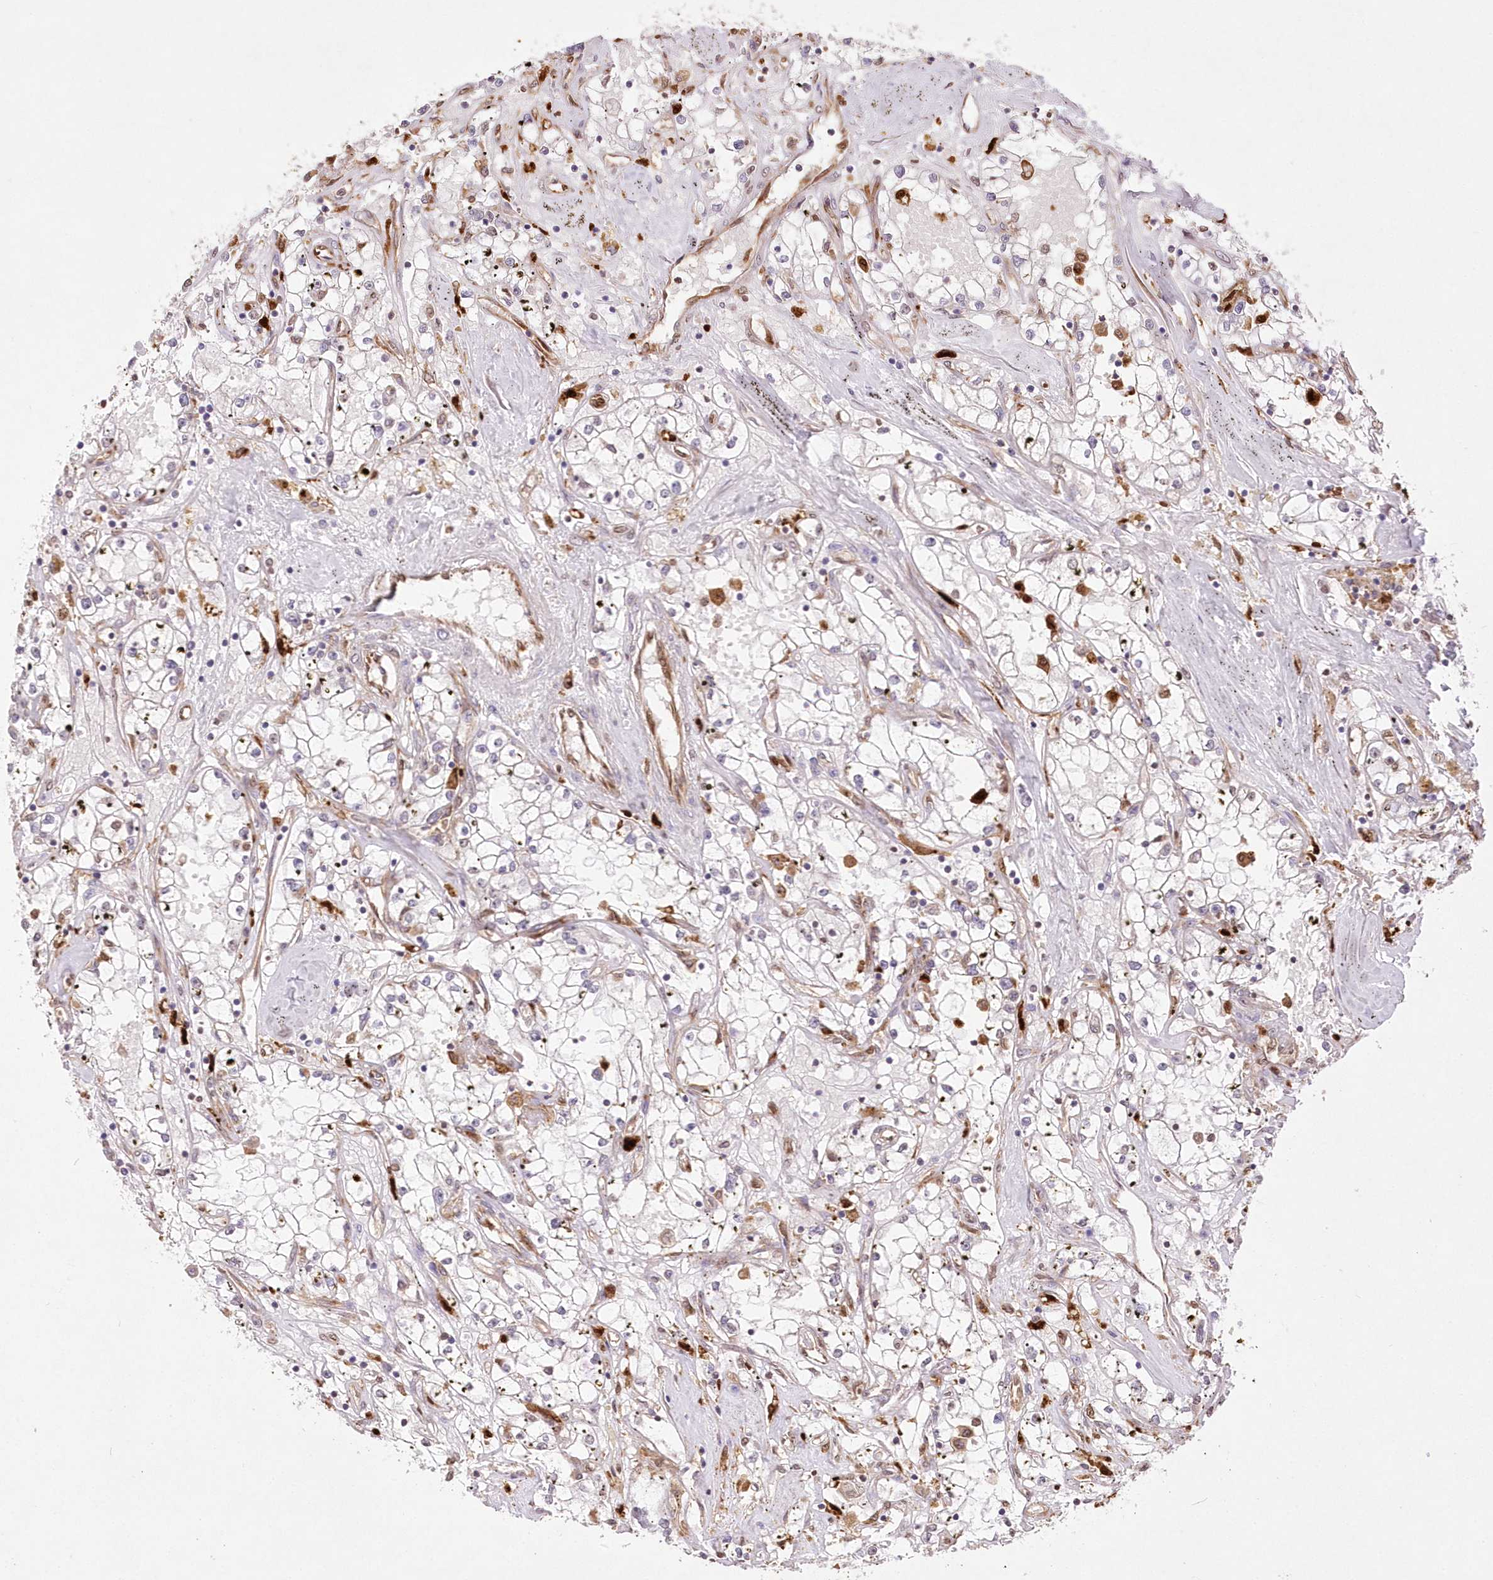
{"staining": {"intensity": "negative", "quantity": "none", "location": "none"}, "tissue": "renal cancer", "cell_type": "Tumor cells", "image_type": "cancer", "snomed": [{"axis": "morphology", "description": "Adenocarcinoma, NOS"}, {"axis": "topography", "description": "Kidney"}], "caption": "The immunohistochemistry photomicrograph has no significant expression in tumor cells of renal cancer (adenocarcinoma) tissue.", "gene": "FCHO2", "patient": {"sex": "male", "age": 56}}